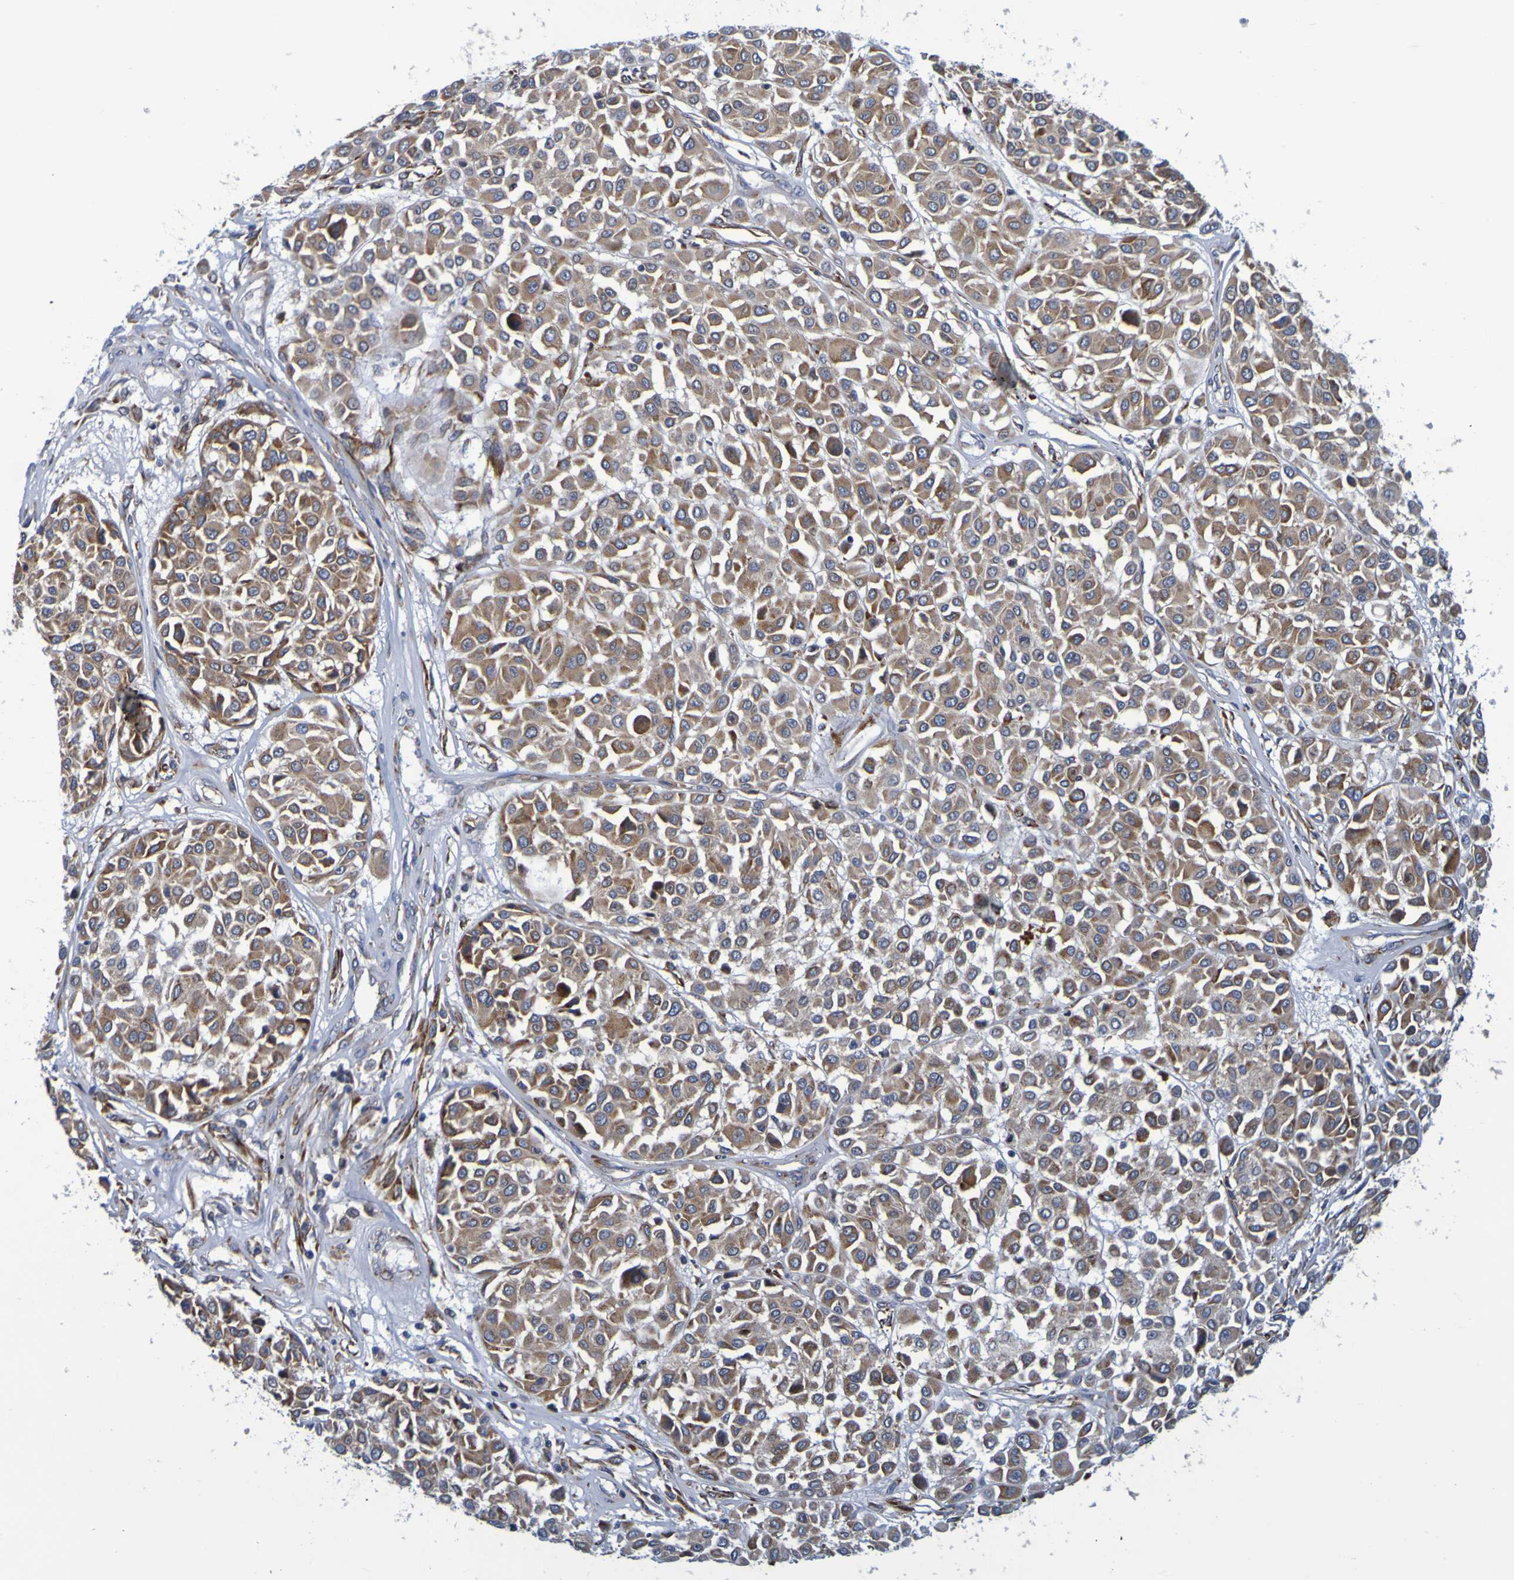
{"staining": {"intensity": "moderate", "quantity": ">75%", "location": "cytoplasmic/membranous"}, "tissue": "melanoma", "cell_type": "Tumor cells", "image_type": "cancer", "snomed": [{"axis": "morphology", "description": "Malignant melanoma, Metastatic site"}, {"axis": "topography", "description": "Soft tissue"}], "caption": "Protein staining of melanoma tissue reveals moderate cytoplasmic/membranous expression in approximately >75% of tumor cells.", "gene": "SIL1", "patient": {"sex": "male", "age": 41}}